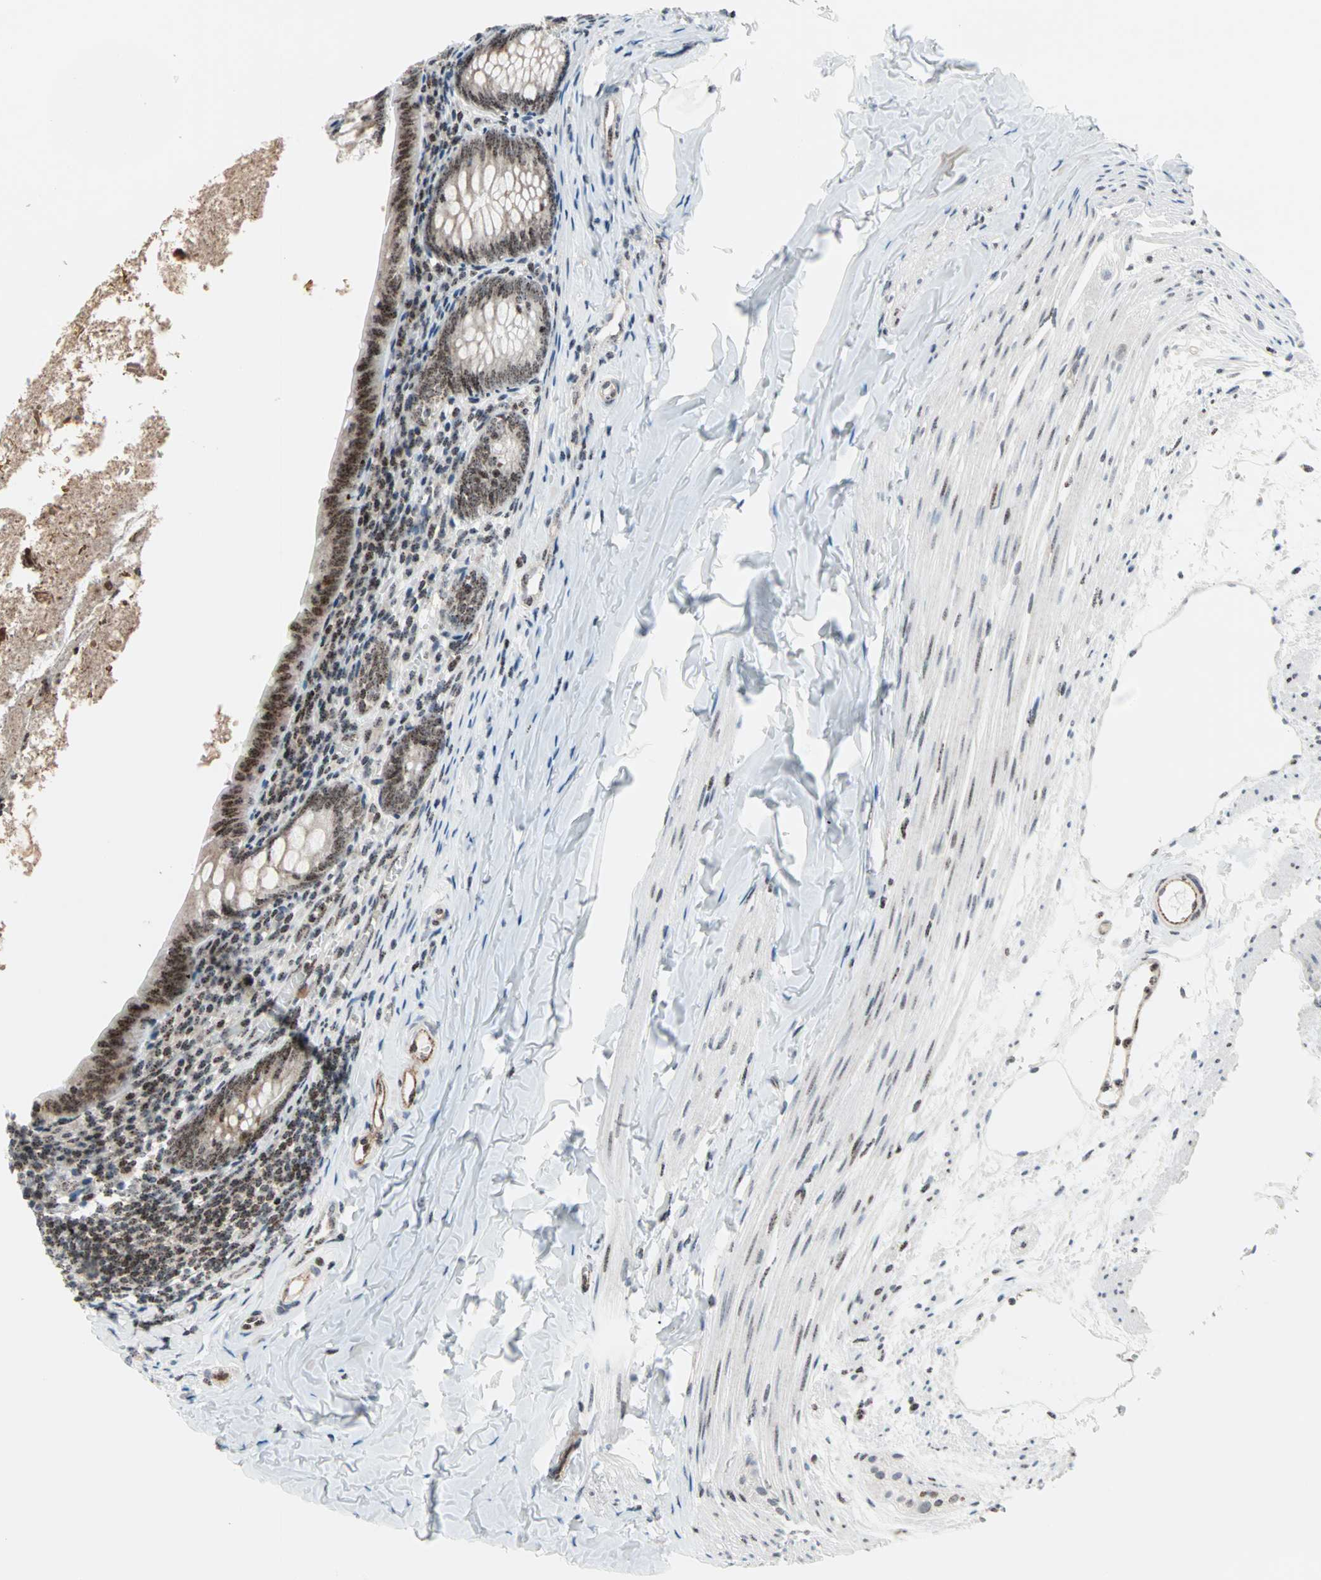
{"staining": {"intensity": "weak", "quantity": ">75%", "location": "nuclear"}, "tissue": "appendix", "cell_type": "Glandular cells", "image_type": "normal", "snomed": [{"axis": "morphology", "description": "Normal tissue, NOS"}, {"axis": "topography", "description": "Appendix"}], "caption": "Appendix stained for a protein (brown) reveals weak nuclear positive positivity in about >75% of glandular cells.", "gene": "CENPA", "patient": {"sex": "female", "age": 10}}